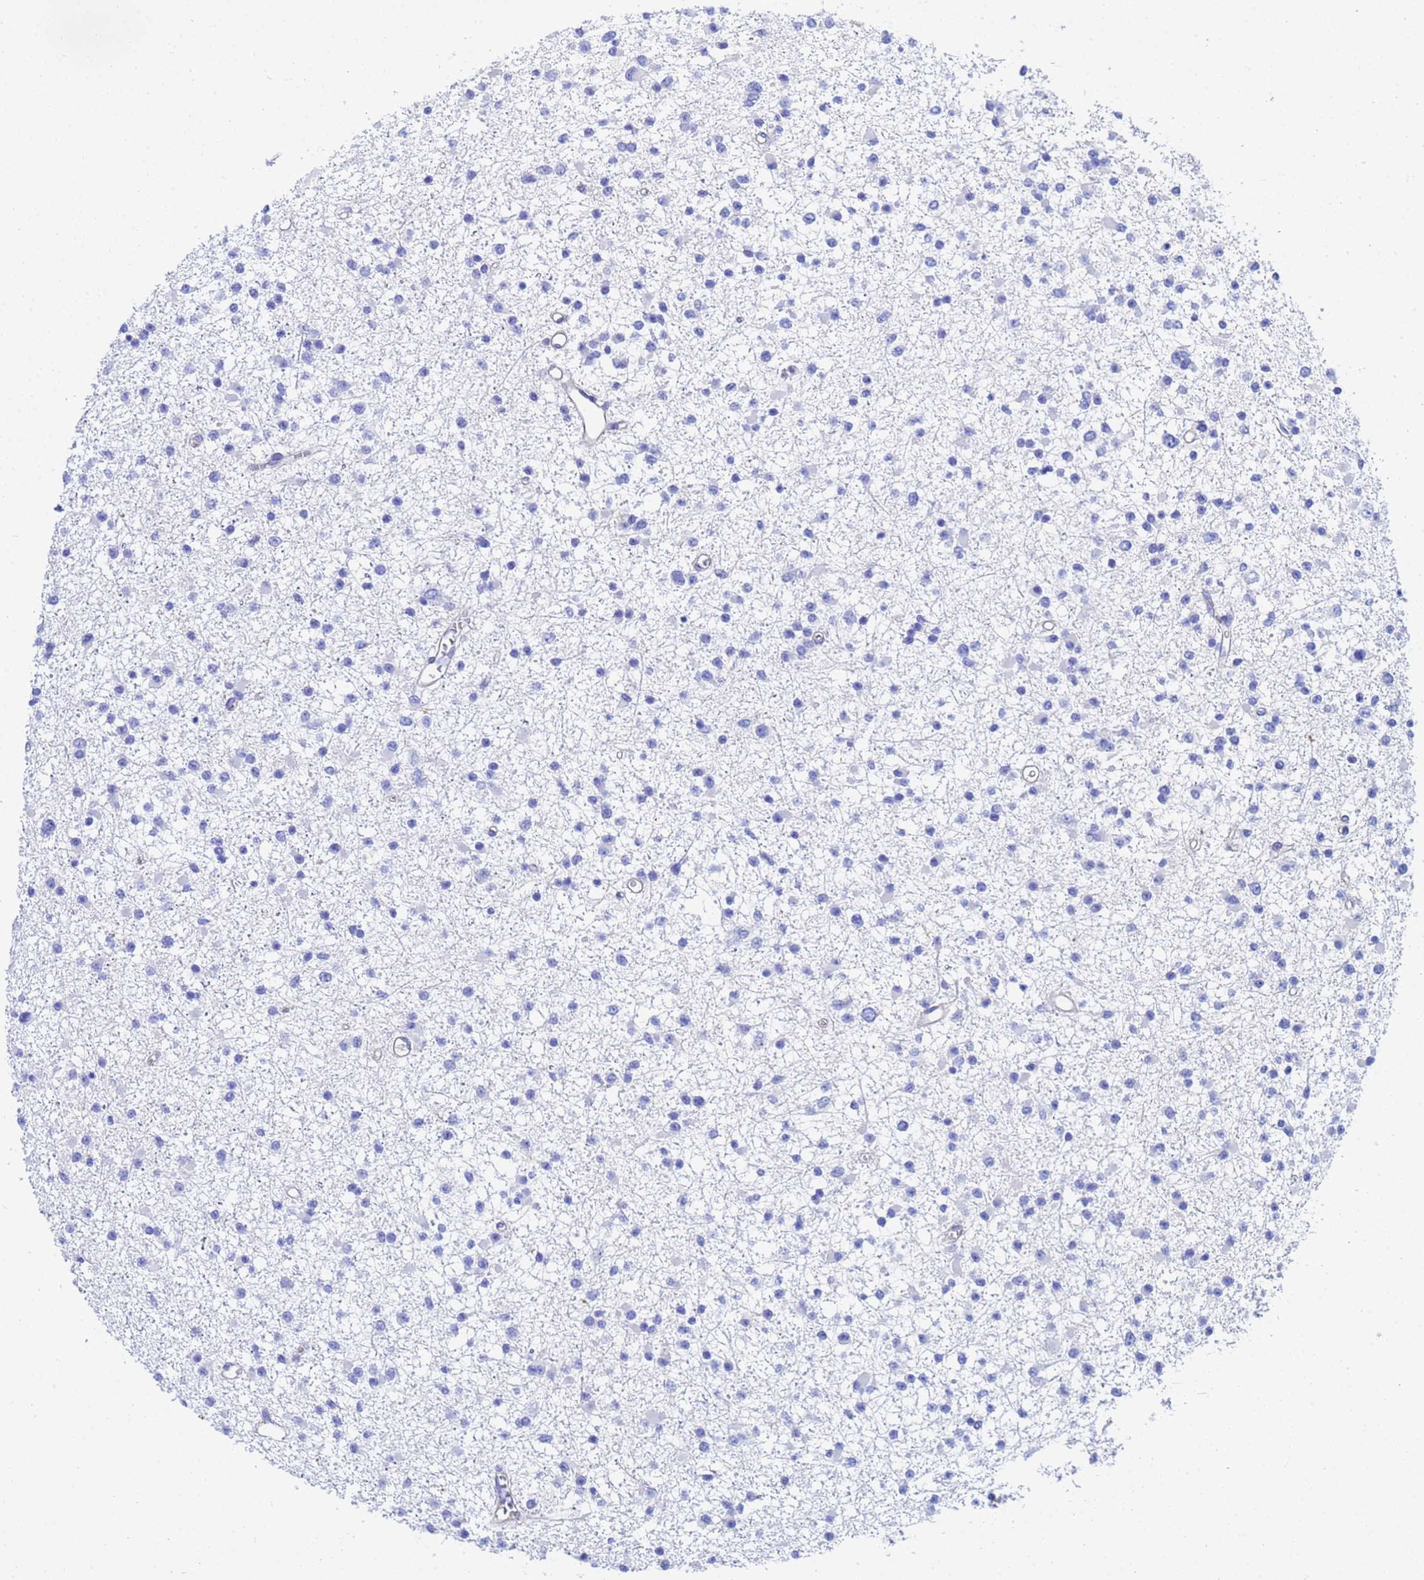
{"staining": {"intensity": "negative", "quantity": "none", "location": "none"}, "tissue": "glioma", "cell_type": "Tumor cells", "image_type": "cancer", "snomed": [{"axis": "morphology", "description": "Glioma, malignant, Low grade"}, {"axis": "topography", "description": "Brain"}], "caption": "Malignant glioma (low-grade) was stained to show a protein in brown. There is no significant staining in tumor cells. (Brightfield microscopy of DAB immunohistochemistry (IHC) at high magnification).", "gene": "CST4", "patient": {"sex": "female", "age": 22}}